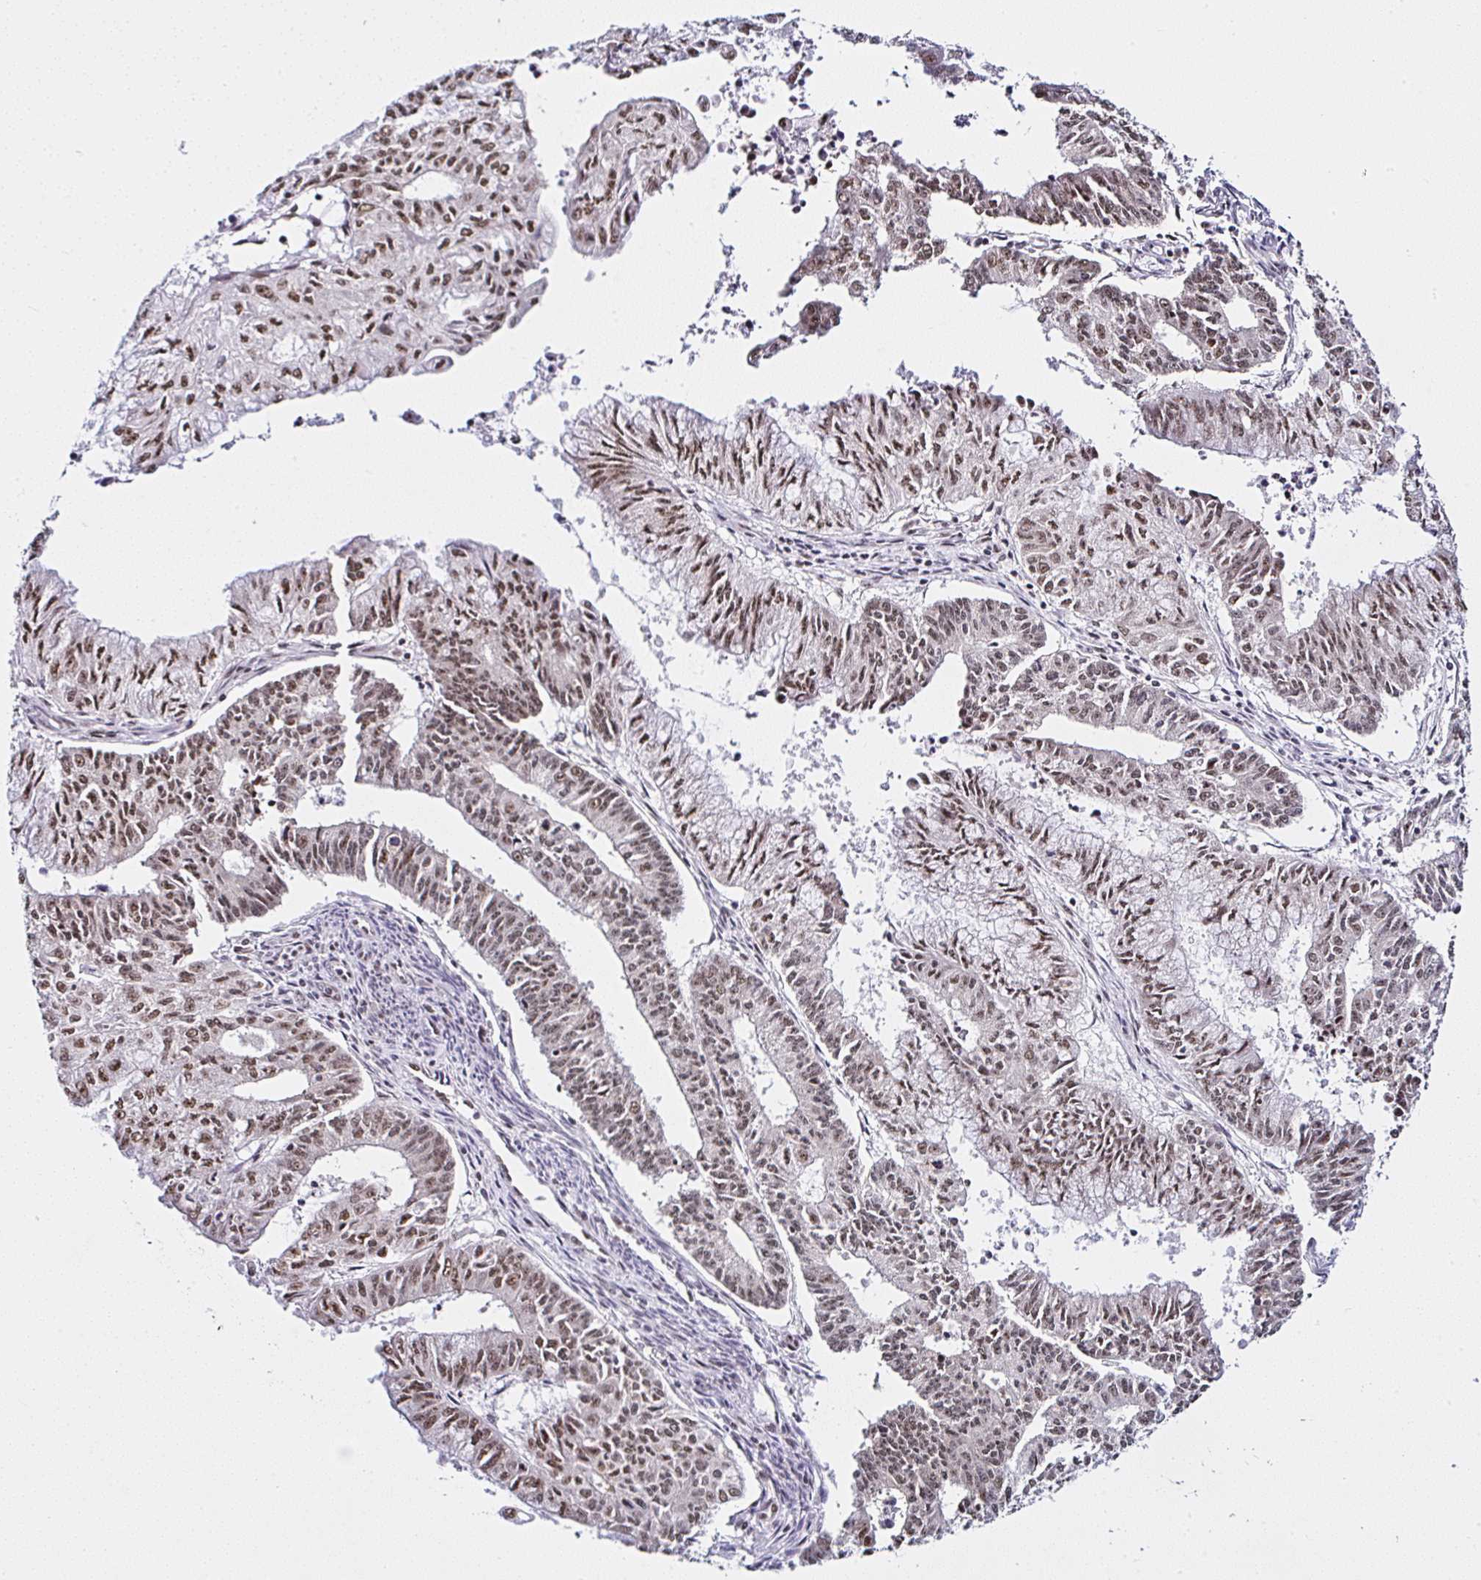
{"staining": {"intensity": "moderate", "quantity": ">75%", "location": "nuclear"}, "tissue": "endometrial cancer", "cell_type": "Tumor cells", "image_type": "cancer", "snomed": [{"axis": "morphology", "description": "Adenocarcinoma, NOS"}, {"axis": "topography", "description": "Endometrium"}], "caption": "Endometrial adenocarcinoma stained for a protein demonstrates moderate nuclear positivity in tumor cells. The staining was performed using DAB, with brown indicating positive protein expression. Nuclei are stained blue with hematoxylin.", "gene": "PTPN2", "patient": {"sex": "female", "age": 61}}